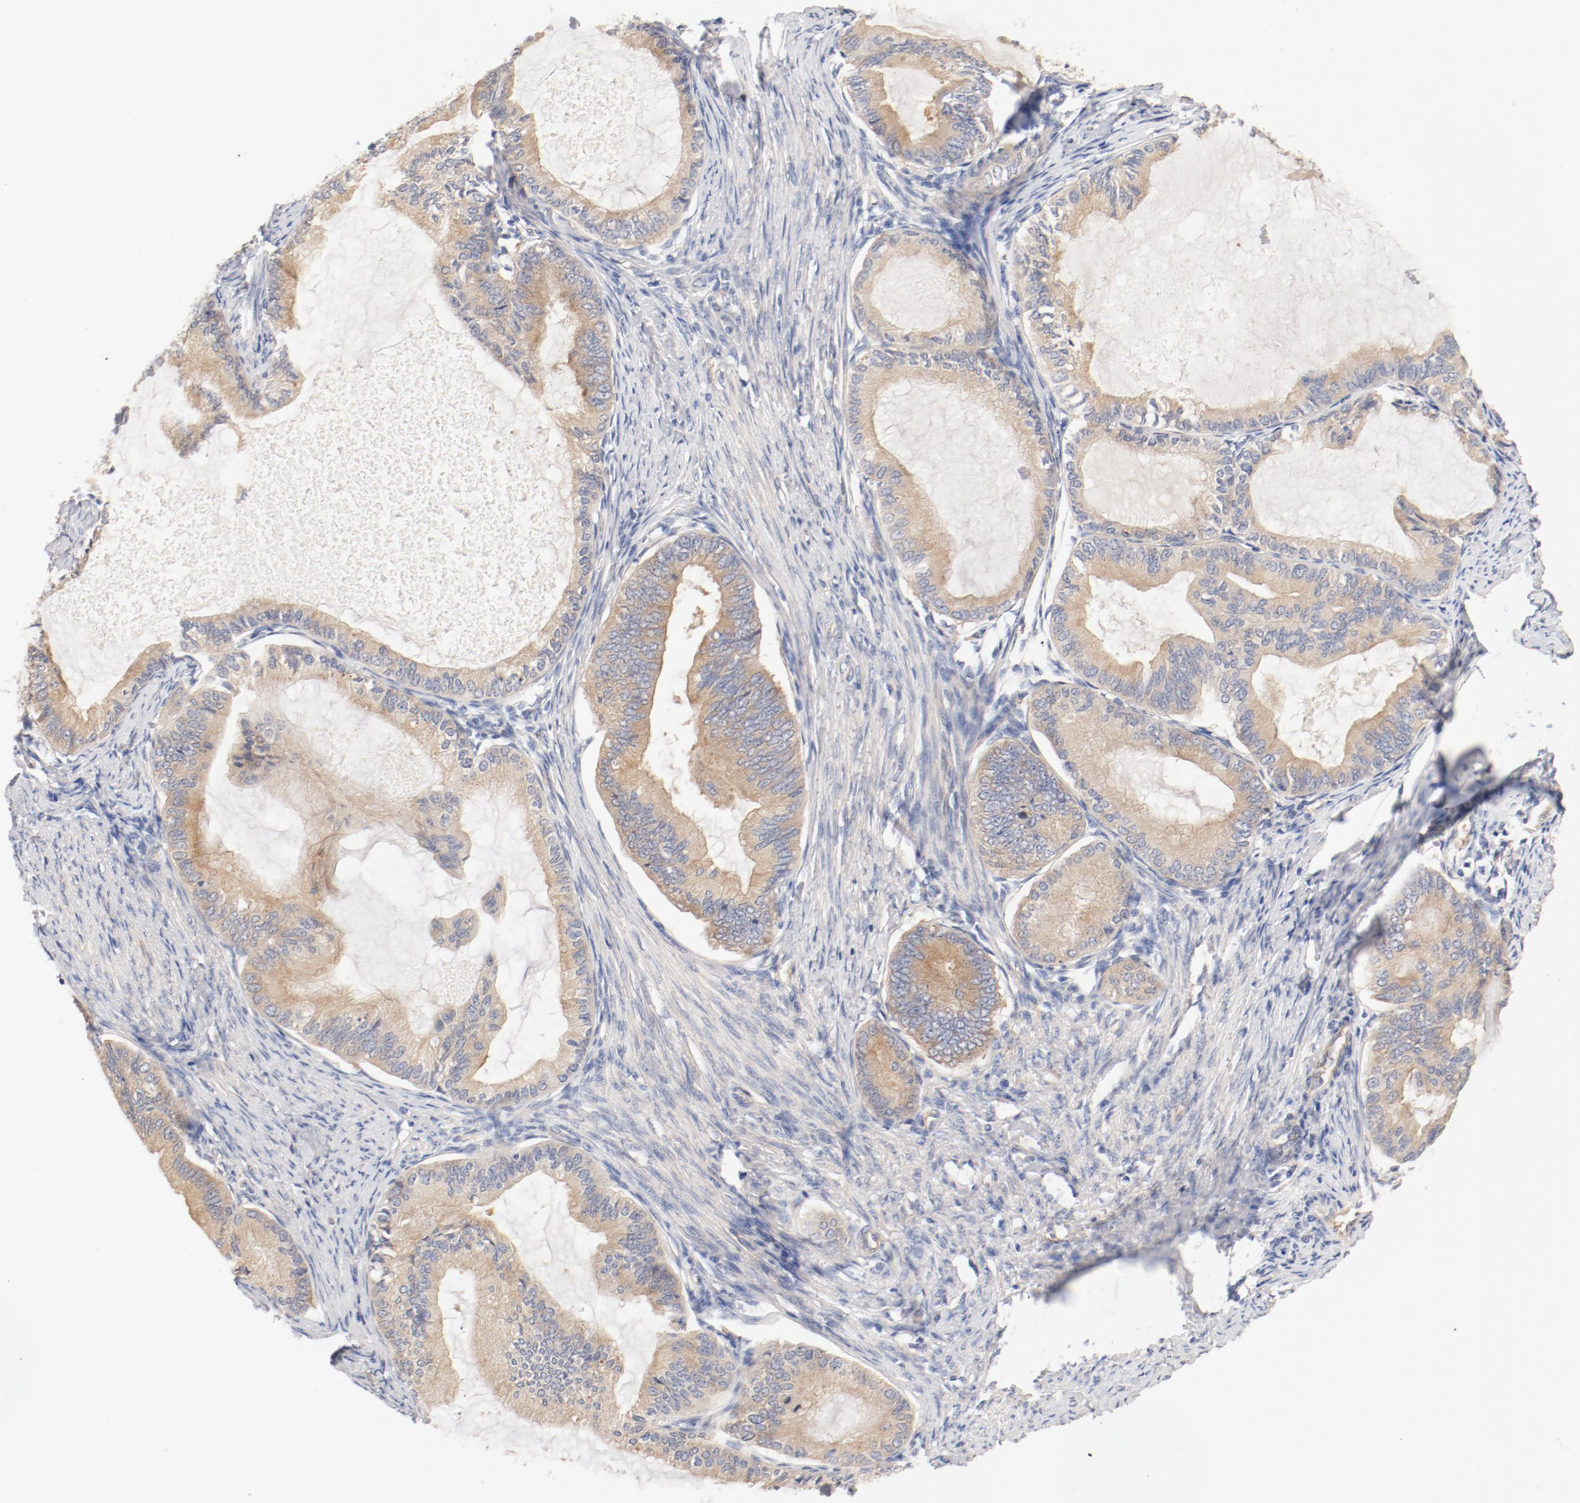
{"staining": {"intensity": "moderate", "quantity": ">75%", "location": "cytoplasmic/membranous"}, "tissue": "endometrial cancer", "cell_type": "Tumor cells", "image_type": "cancer", "snomed": [{"axis": "morphology", "description": "Adenocarcinoma, NOS"}, {"axis": "topography", "description": "Endometrium"}], "caption": "High-magnification brightfield microscopy of endometrial cancer (adenocarcinoma) stained with DAB (3,3'-diaminobenzidine) (brown) and counterstained with hematoxylin (blue). tumor cells exhibit moderate cytoplasmic/membranous staining is identified in about>75% of cells. (Stains: DAB (3,3'-diaminobenzidine) in brown, nuclei in blue, Microscopy: brightfield microscopy at high magnification).", "gene": "DYNC1H1", "patient": {"sex": "female", "age": 86}}